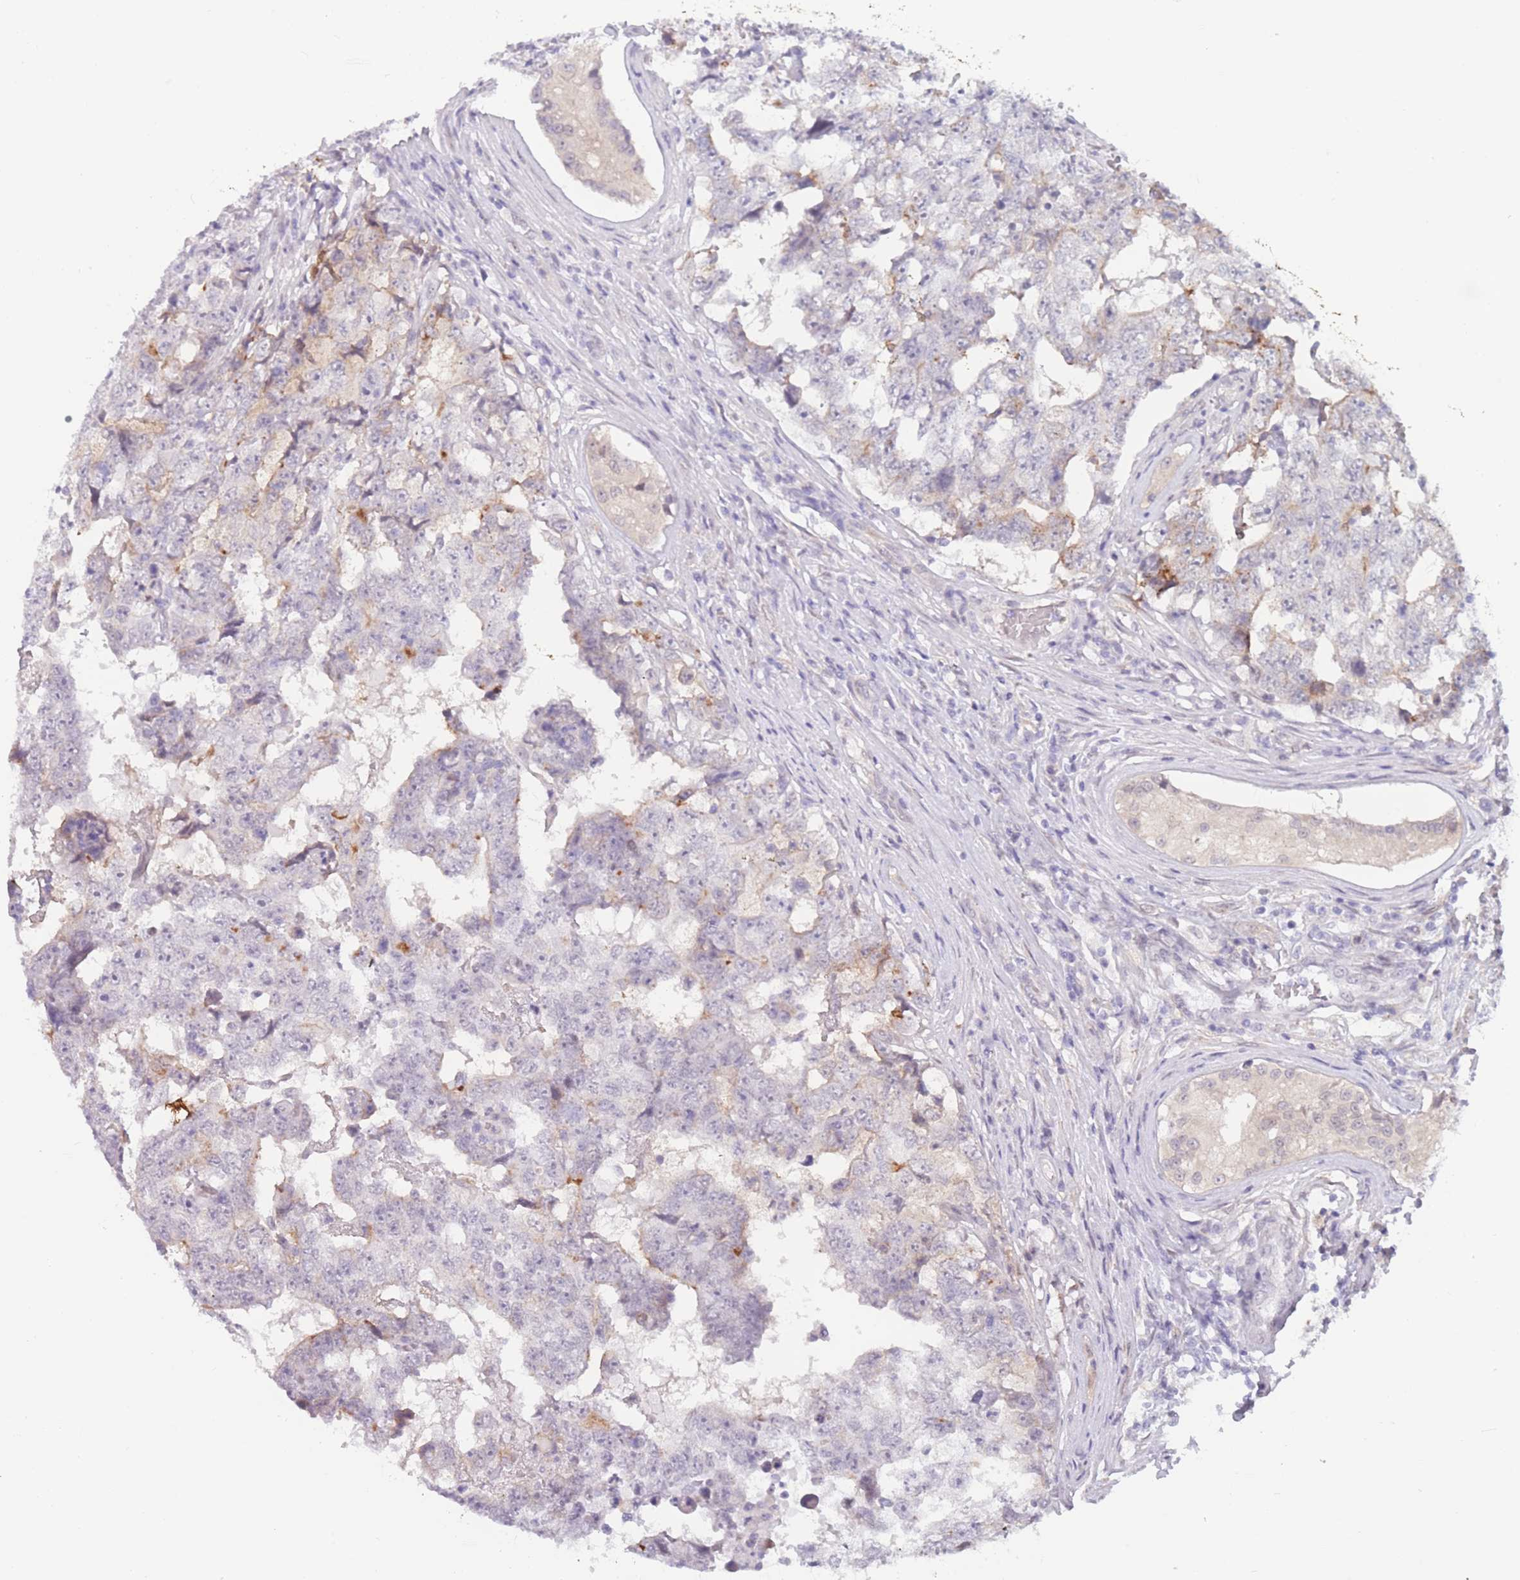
{"staining": {"intensity": "negative", "quantity": "none", "location": "none"}, "tissue": "testis cancer", "cell_type": "Tumor cells", "image_type": "cancer", "snomed": [{"axis": "morphology", "description": "Carcinoma, Embryonal, NOS"}, {"axis": "topography", "description": "Testis"}], "caption": "Human embryonal carcinoma (testis) stained for a protein using immunohistochemistry (IHC) demonstrates no staining in tumor cells.", "gene": "PODXL", "patient": {"sex": "male", "age": 25}}